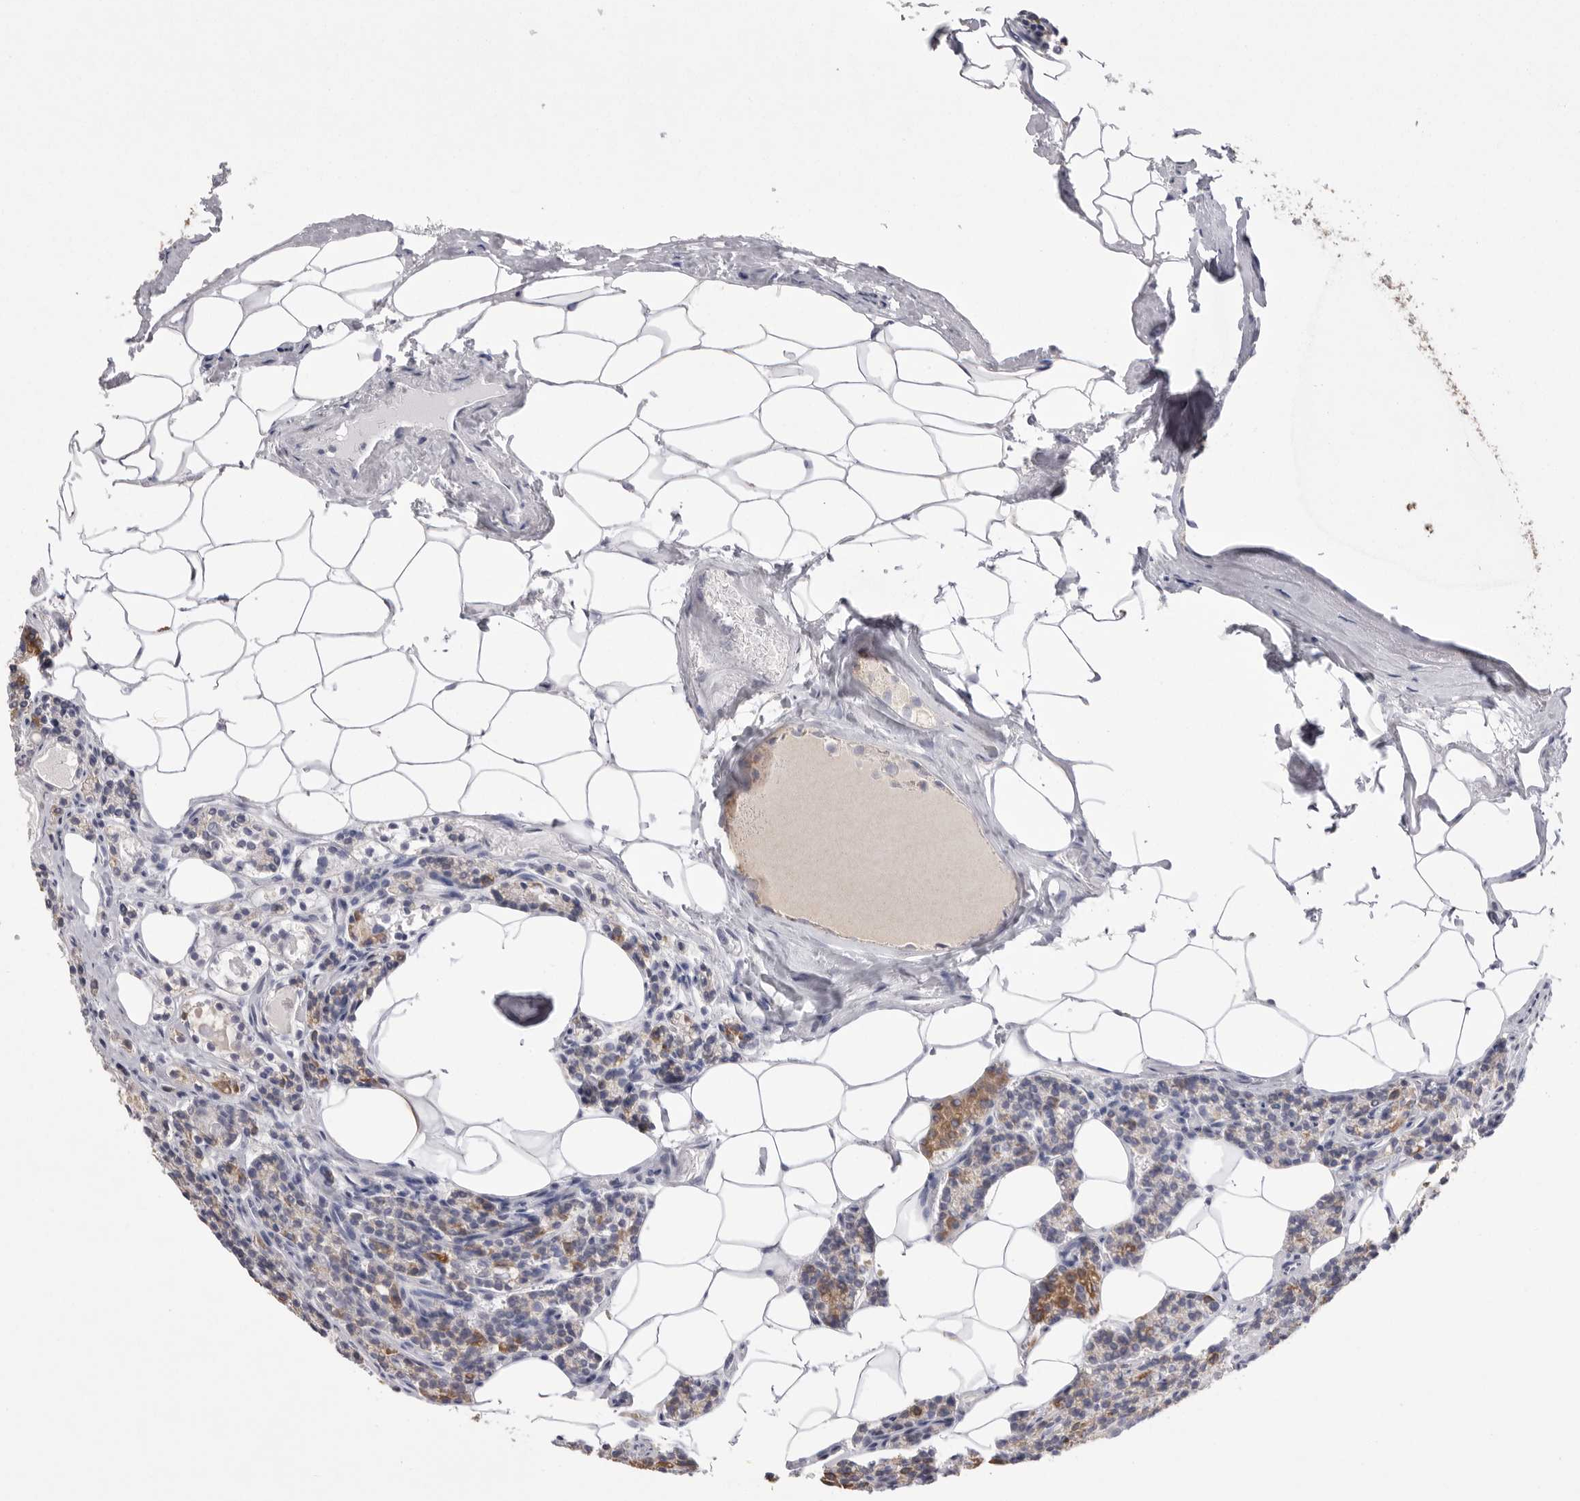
{"staining": {"intensity": "strong", "quantity": "<25%", "location": "cytoplasmic/membranous"}, "tissue": "parathyroid gland", "cell_type": "Glandular cells", "image_type": "normal", "snomed": [{"axis": "morphology", "description": "Normal tissue, NOS"}, {"axis": "topography", "description": "Parathyroid gland"}], "caption": "IHC photomicrograph of unremarkable human parathyroid gland stained for a protein (brown), which exhibits medium levels of strong cytoplasmic/membranous staining in about <25% of glandular cells.", "gene": "VDAC3", "patient": {"sex": "male", "age": 83}}